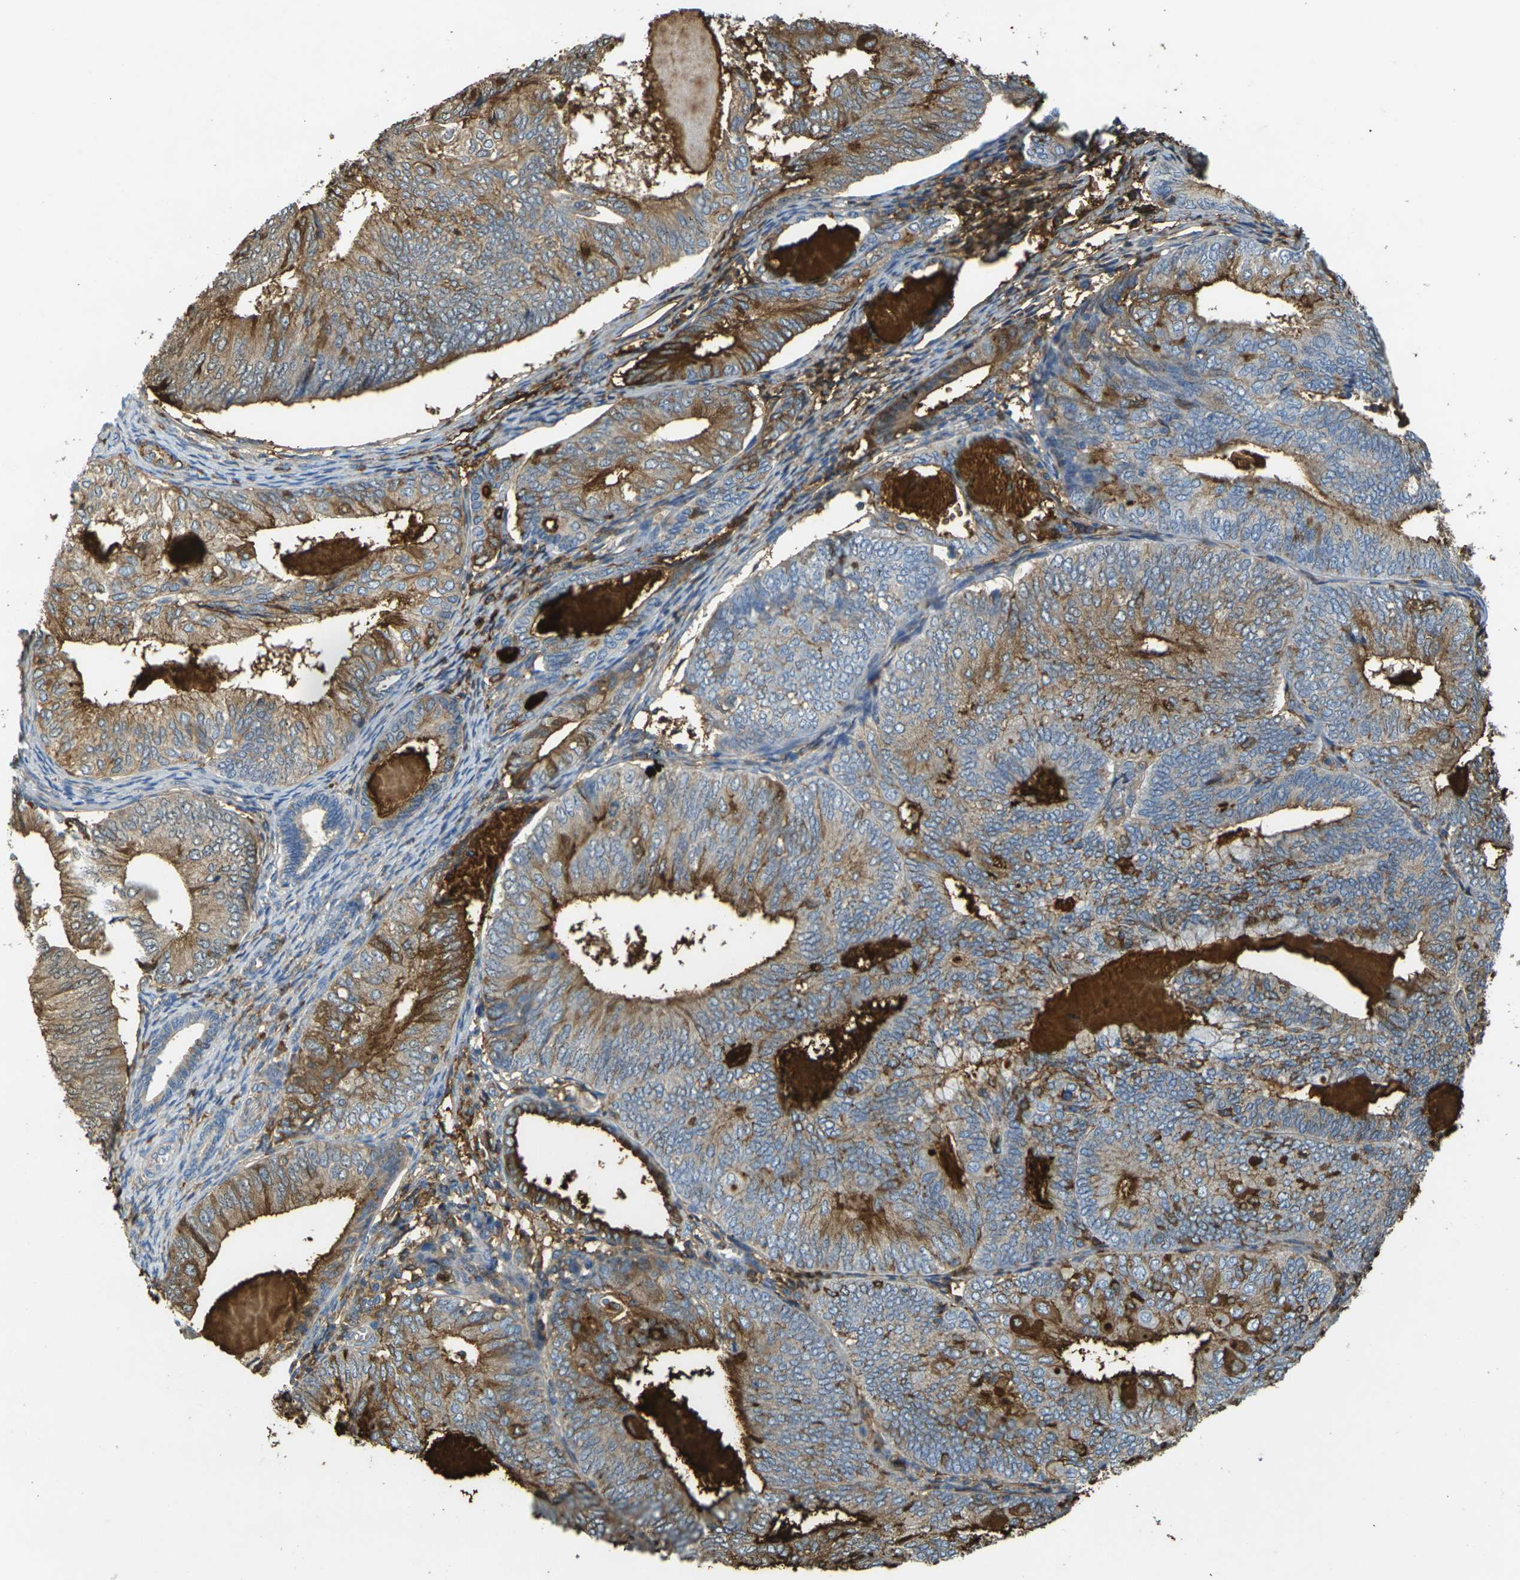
{"staining": {"intensity": "moderate", "quantity": "25%-75%", "location": "cytoplasmic/membranous"}, "tissue": "endometrial cancer", "cell_type": "Tumor cells", "image_type": "cancer", "snomed": [{"axis": "morphology", "description": "Adenocarcinoma, NOS"}, {"axis": "topography", "description": "Endometrium"}], "caption": "Immunohistochemical staining of endometrial cancer reveals moderate cytoplasmic/membranous protein positivity in about 25%-75% of tumor cells.", "gene": "PLCD1", "patient": {"sex": "female", "age": 81}}